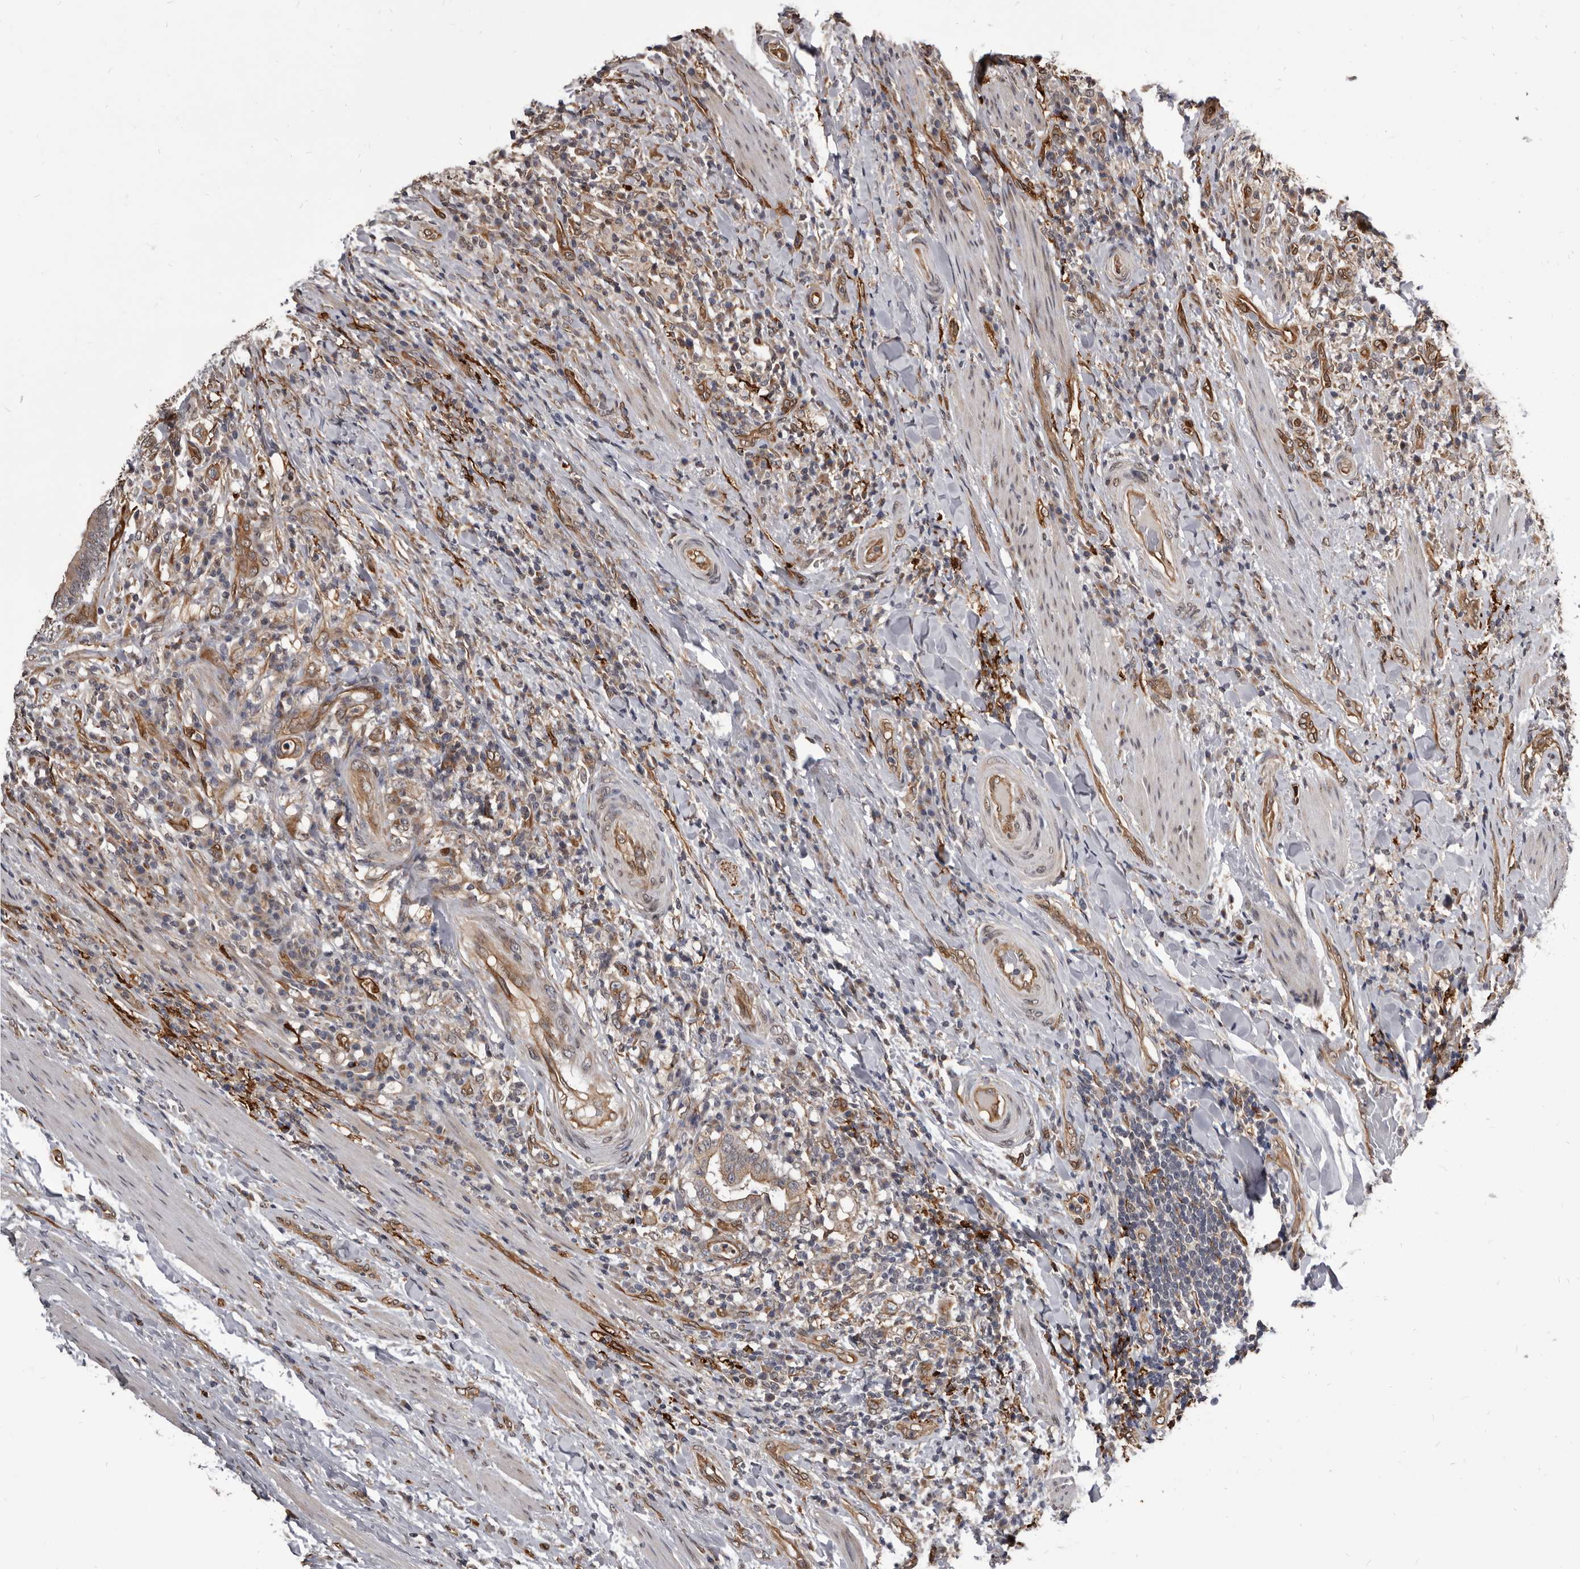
{"staining": {"intensity": "weak", "quantity": ">75%", "location": "cytoplasmic/membranous"}, "tissue": "colorectal cancer", "cell_type": "Tumor cells", "image_type": "cancer", "snomed": [{"axis": "morphology", "description": "Adenocarcinoma, NOS"}, {"axis": "topography", "description": "Colon"}], "caption": "Colorectal cancer stained with a protein marker demonstrates weak staining in tumor cells.", "gene": "ADAMTS20", "patient": {"sex": "female", "age": 66}}